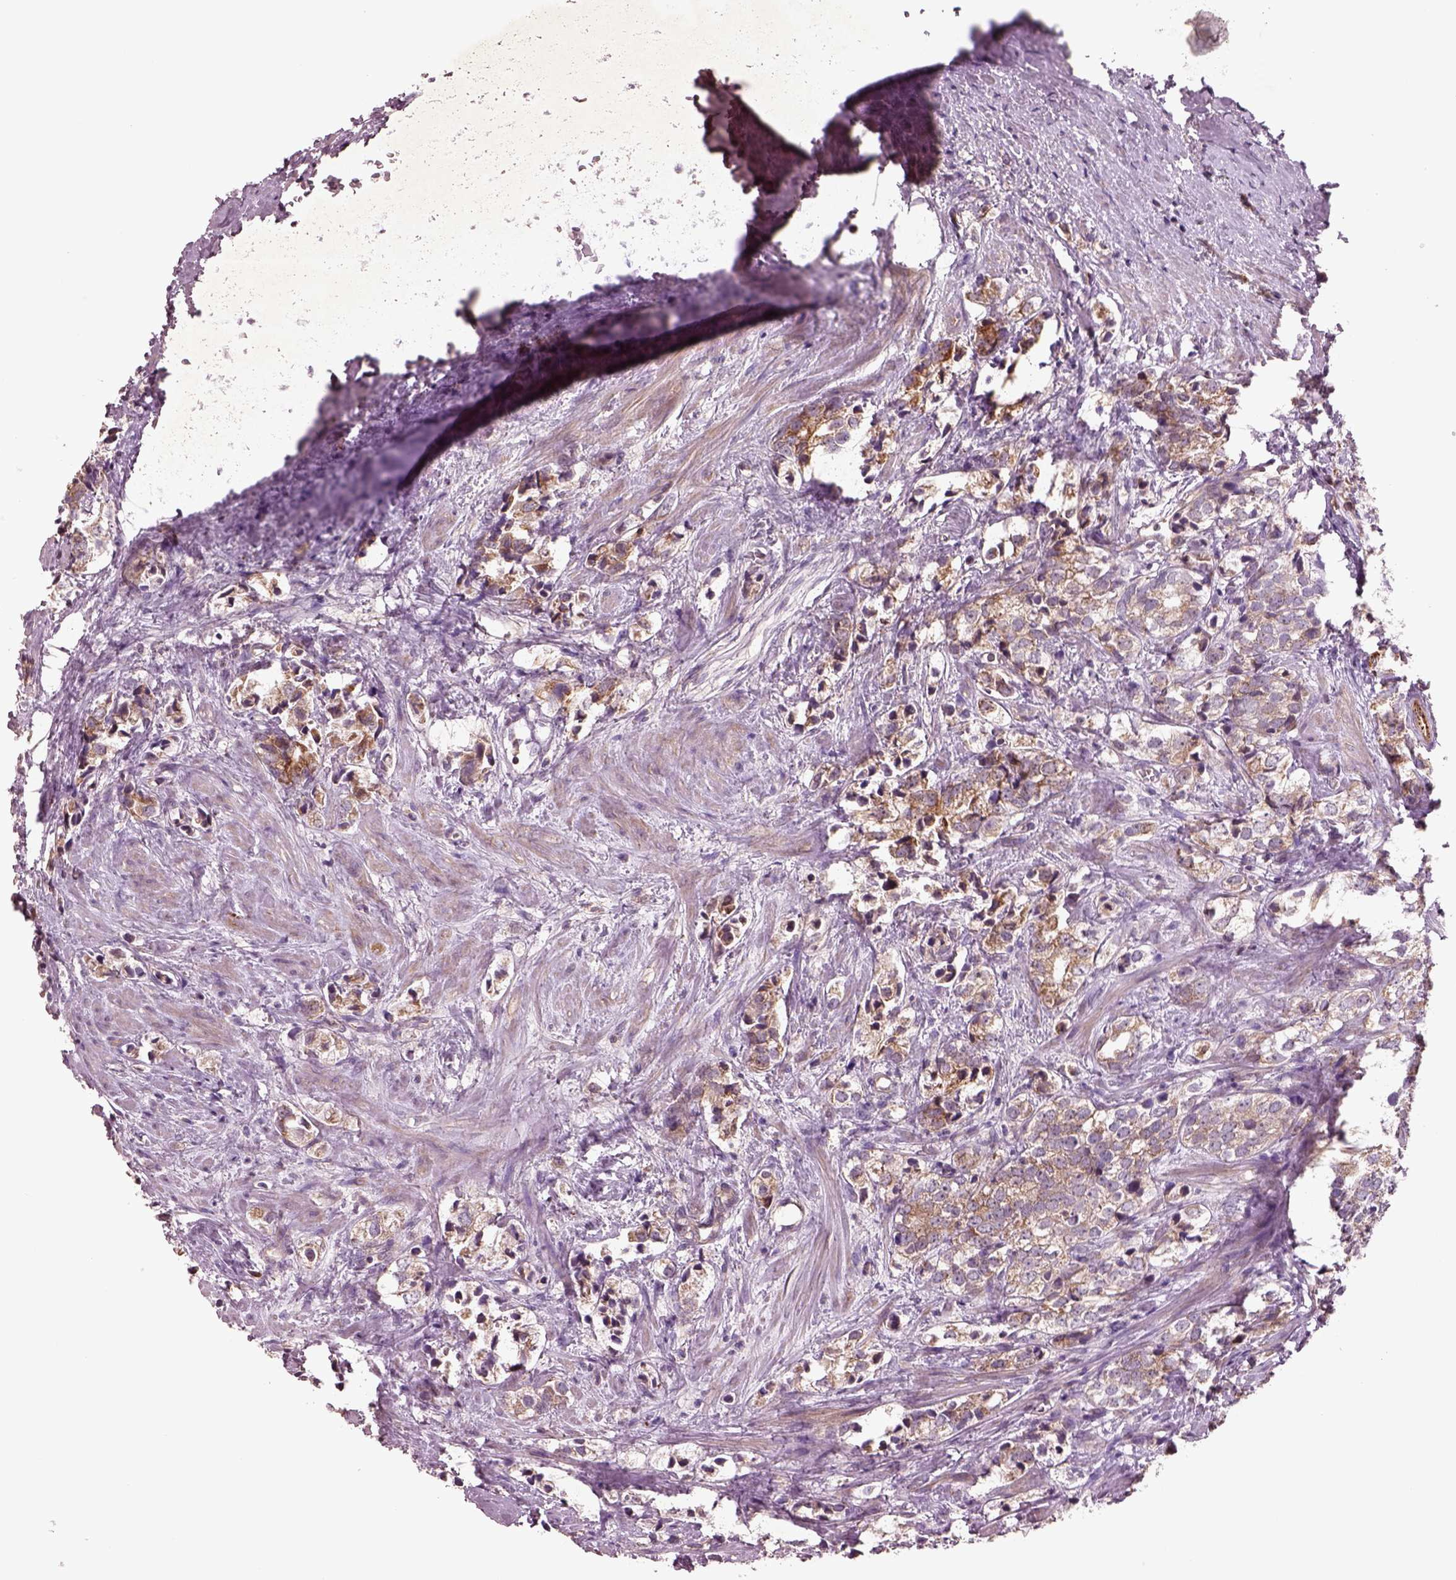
{"staining": {"intensity": "moderate", "quantity": ">75%", "location": "cytoplasmic/membranous"}, "tissue": "prostate cancer", "cell_type": "Tumor cells", "image_type": "cancer", "snomed": [{"axis": "morphology", "description": "Adenocarcinoma, NOS"}, {"axis": "topography", "description": "Prostate and seminal vesicle, NOS"}], "caption": "IHC (DAB) staining of human prostate adenocarcinoma reveals moderate cytoplasmic/membranous protein positivity in approximately >75% of tumor cells. Immunohistochemistry stains the protein of interest in brown and the nuclei are stained blue.", "gene": "SLC25A5", "patient": {"sex": "male", "age": 63}}